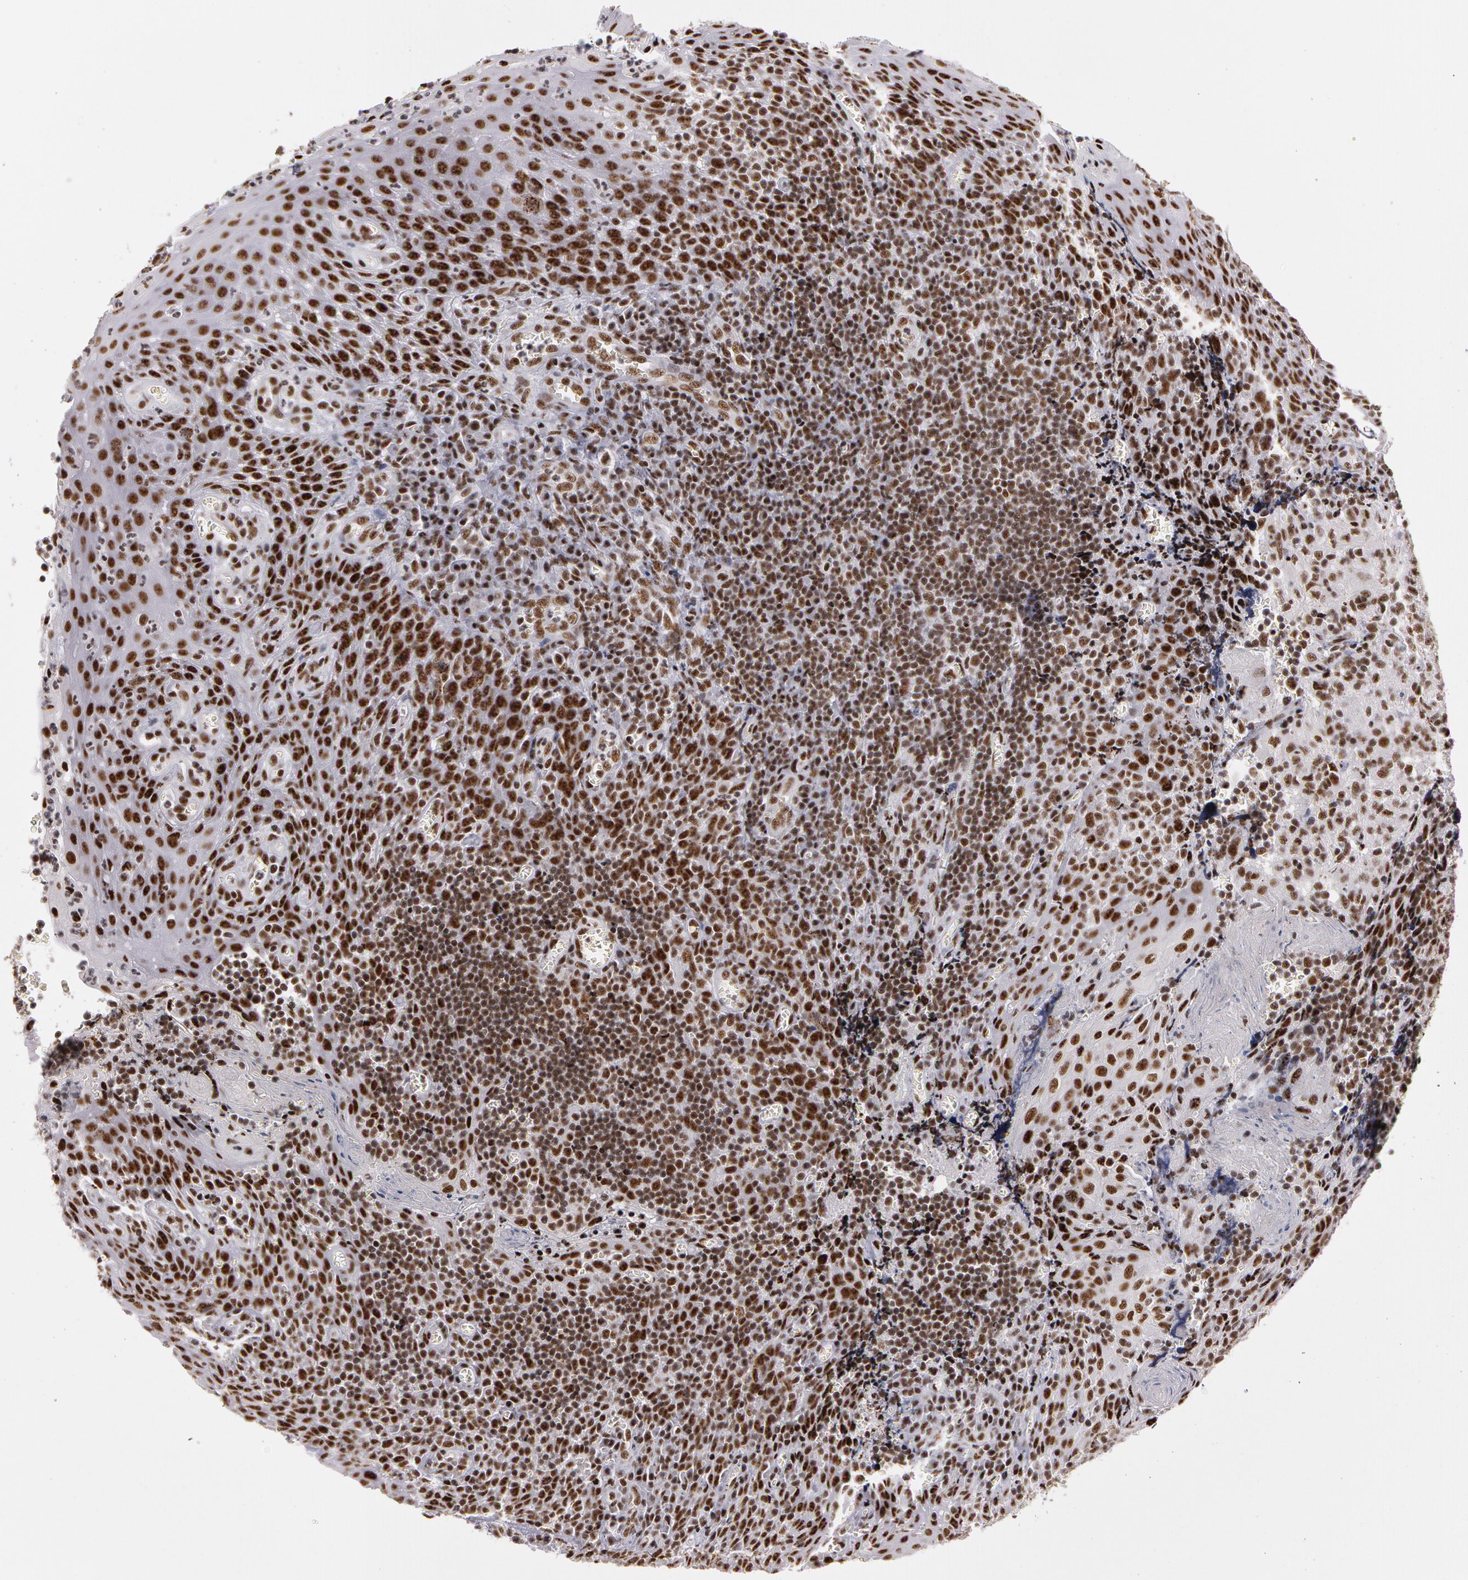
{"staining": {"intensity": "strong", "quantity": ">75%", "location": "nuclear"}, "tissue": "tonsil", "cell_type": "Germinal center cells", "image_type": "normal", "snomed": [{"axis": "morphology", "description": "Normal tissue, NOS"}, {"axis": "topography", "description": "Tonsil"}], "caption": "Protein expression analysis of unremarkable tonsil shows strong nuclear staining in about >75% of germinal center cells.", "gene": "PNN", "patient": {"sex": "male", "age": 20}}